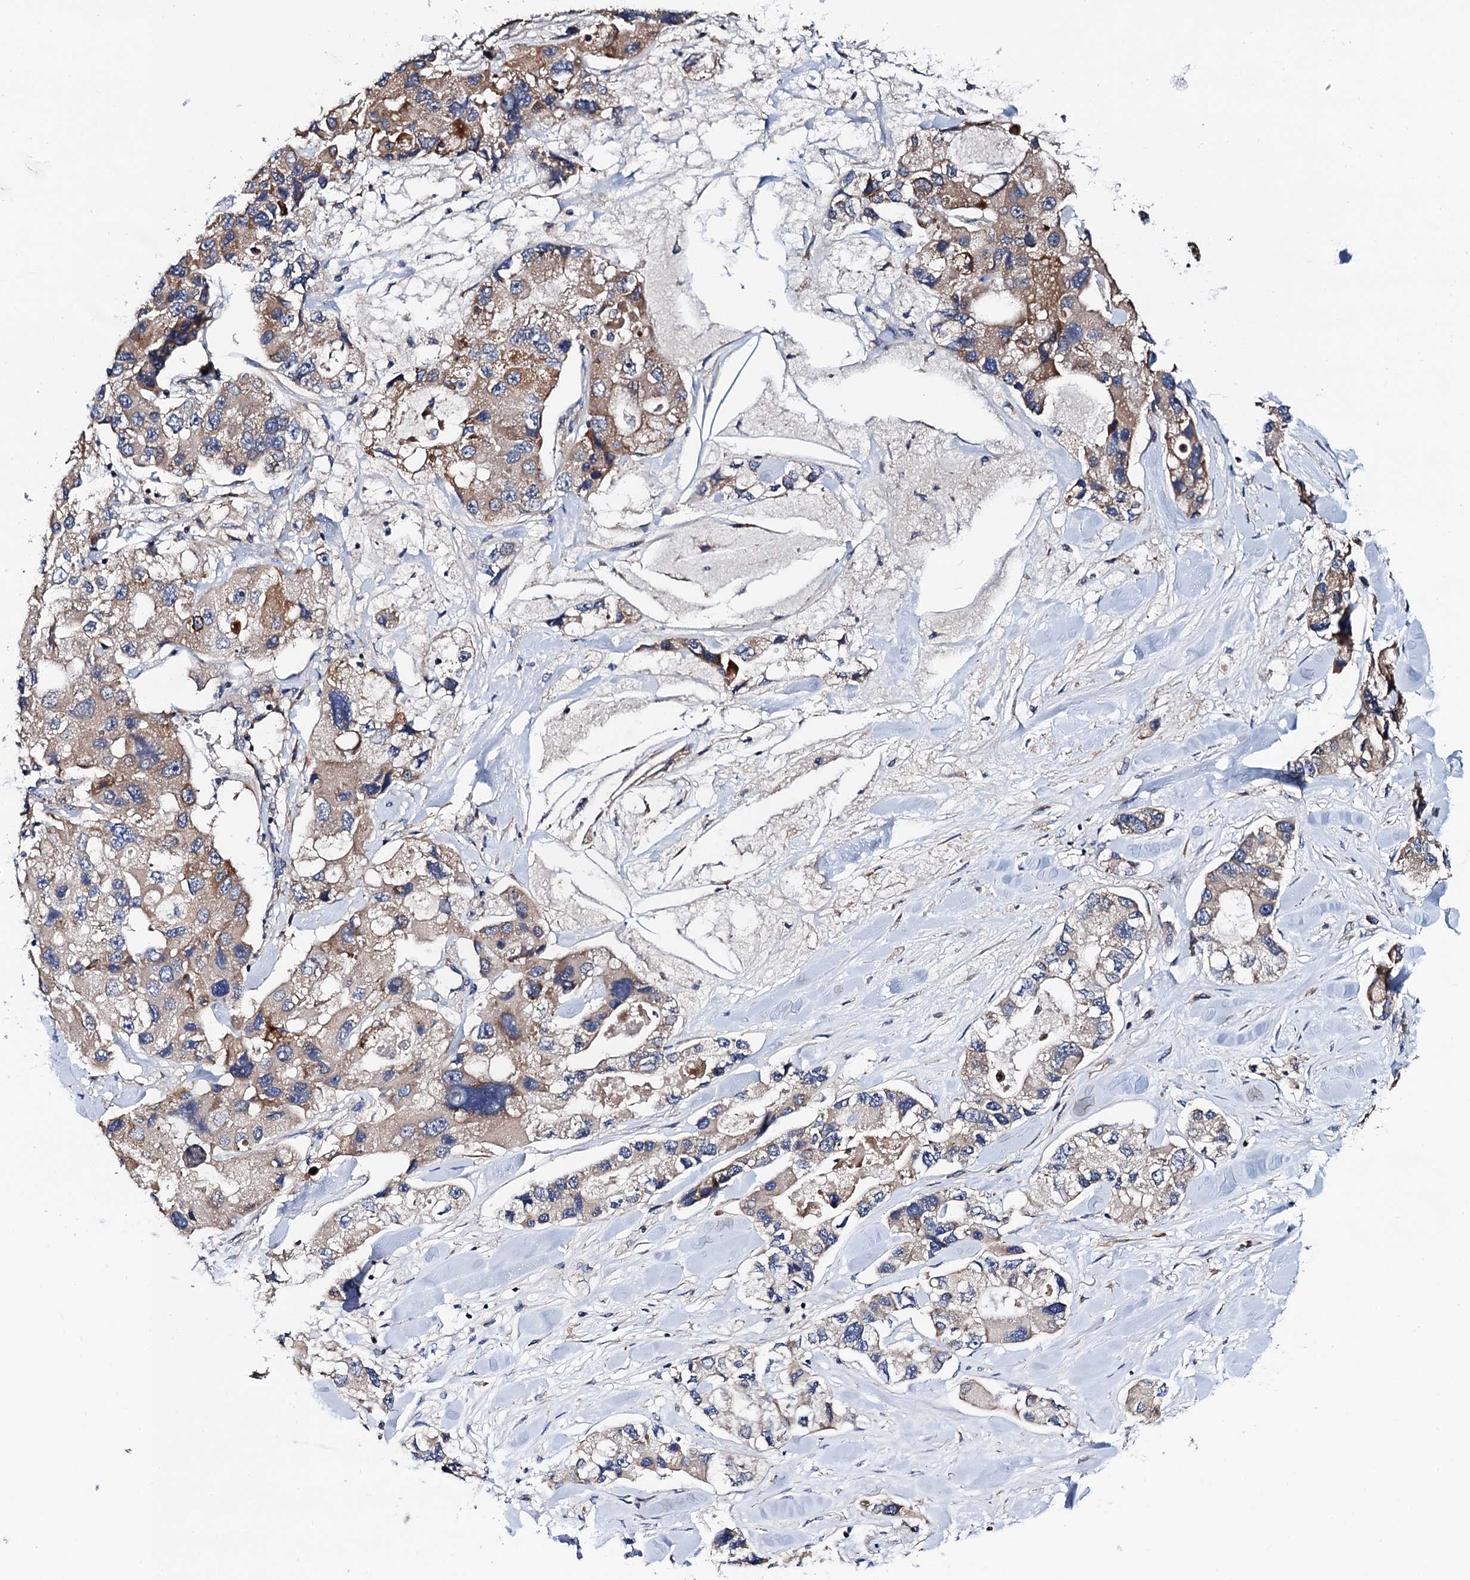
{"staining": {"intensity": "weak", "quantity": "<25%", "location": "cytoplasmic/membranous"}, "tissue": "lung cancer", "cell_type": "Tumor cells", "image_type": "cancer", "snomed": [{"axis": "morphology", "description": "Adenocarcinoma, NOS"}, {"axis": "topography", "description": "Lung"}], "caption": "Photomicrograph shows no significant protein expression in tumor cells of adenocarcinoma (lung). (DAB (3,3'-diaminobenzidine) IHC visualized using brightfield microscopy, high magnification).", "gene": "TRMT112", "patient": {"sex": "female", "age": 54}}